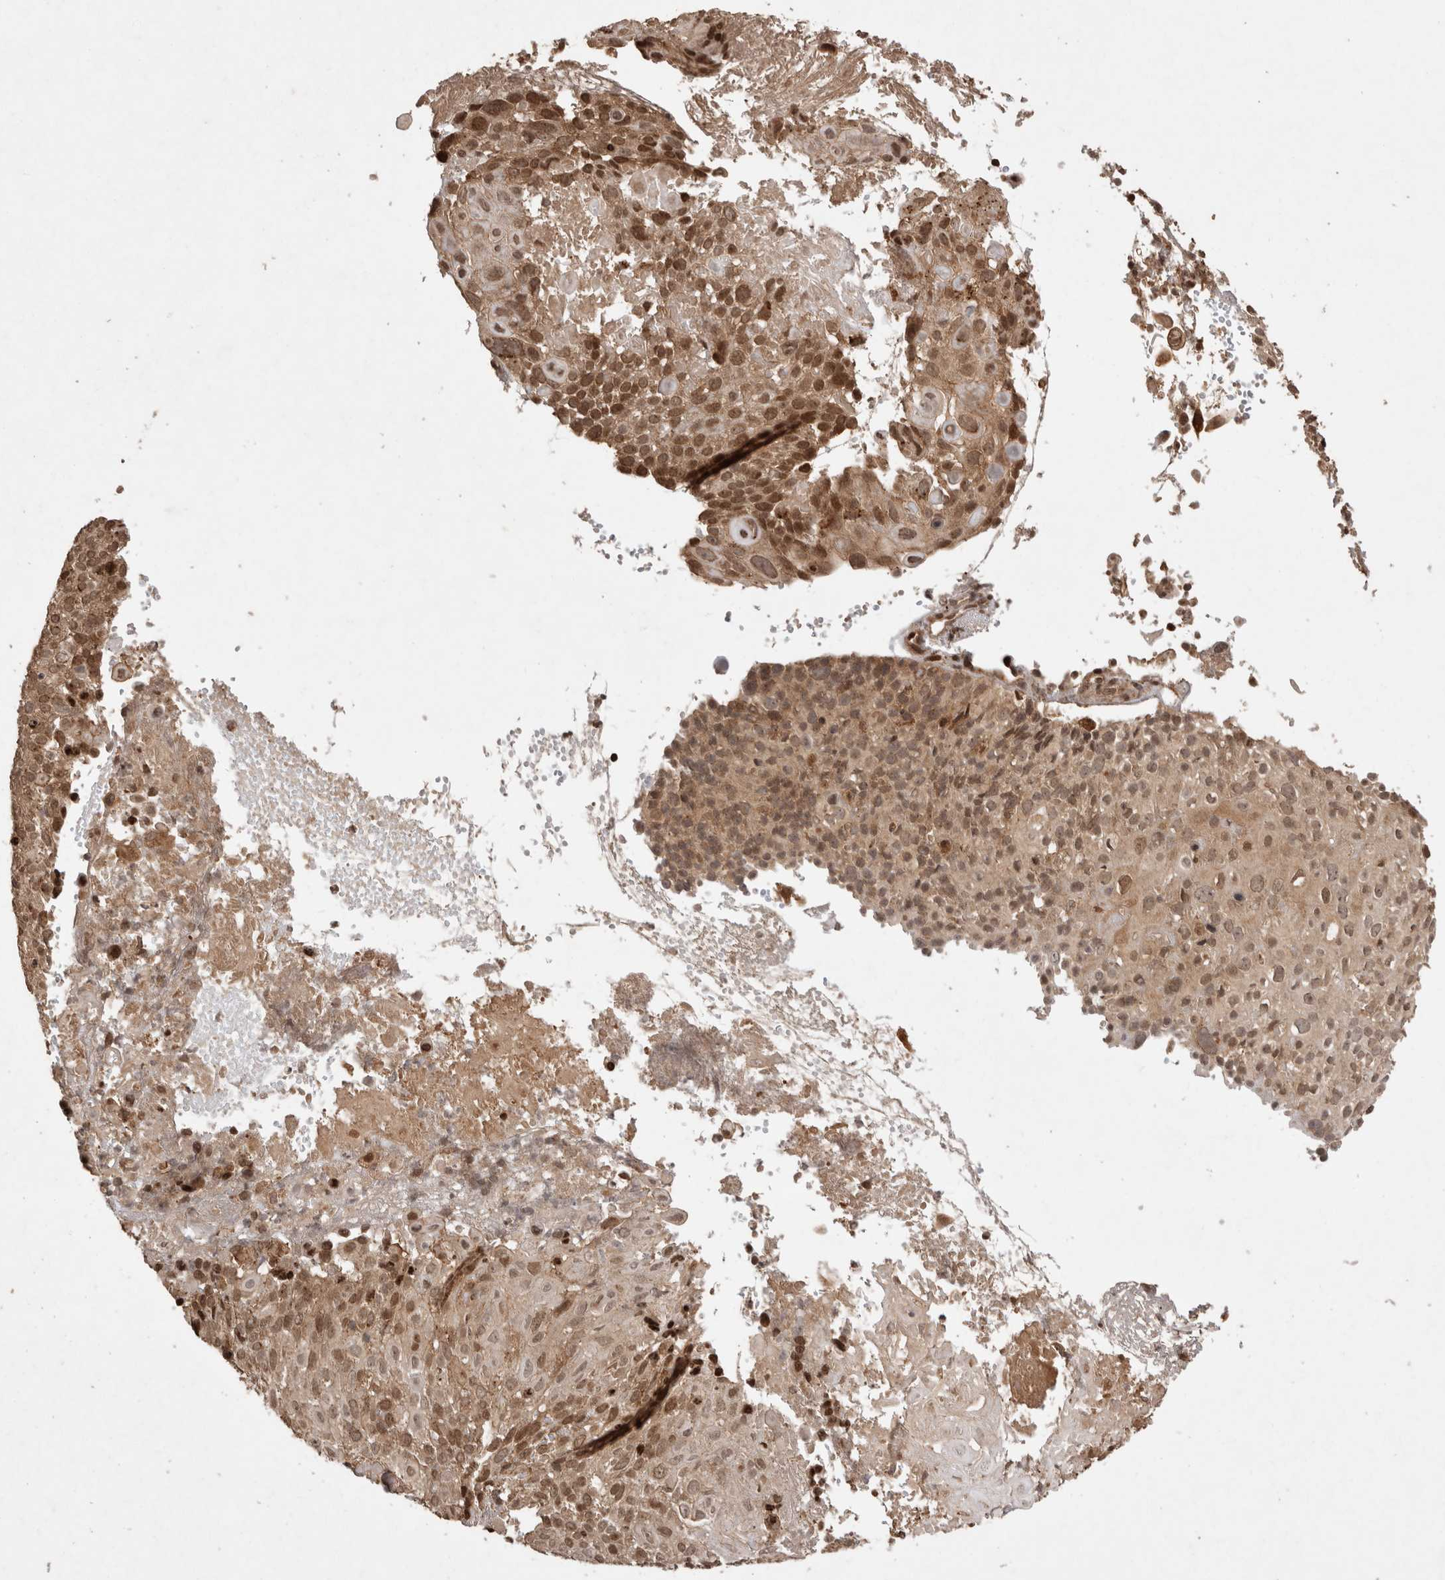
{"staining": {"intensity": "moderate", "quantity": ">75%", "location": "cytoplasmic/membranous,nuclear"}, "tissue": "cervical cancer", "cell_type": "Tumor cells", "image_type": "cancer", "snomed": [{"axis": "morphology", "description": "Squamous cell carcinoma, NOS"}, {"axis": "topography", "description": "Cervix"}], "caption": "This photomicrograph demonstrates immunohistochemistry (IHC) staining of human cervical squamous cell carcinoma, with medium moderate cytoplasmic/membranous and nuclear expression in about >75% of tumor cells.", "gene": "FAM221A", "patient": {"sex": "female", "age": 74}}